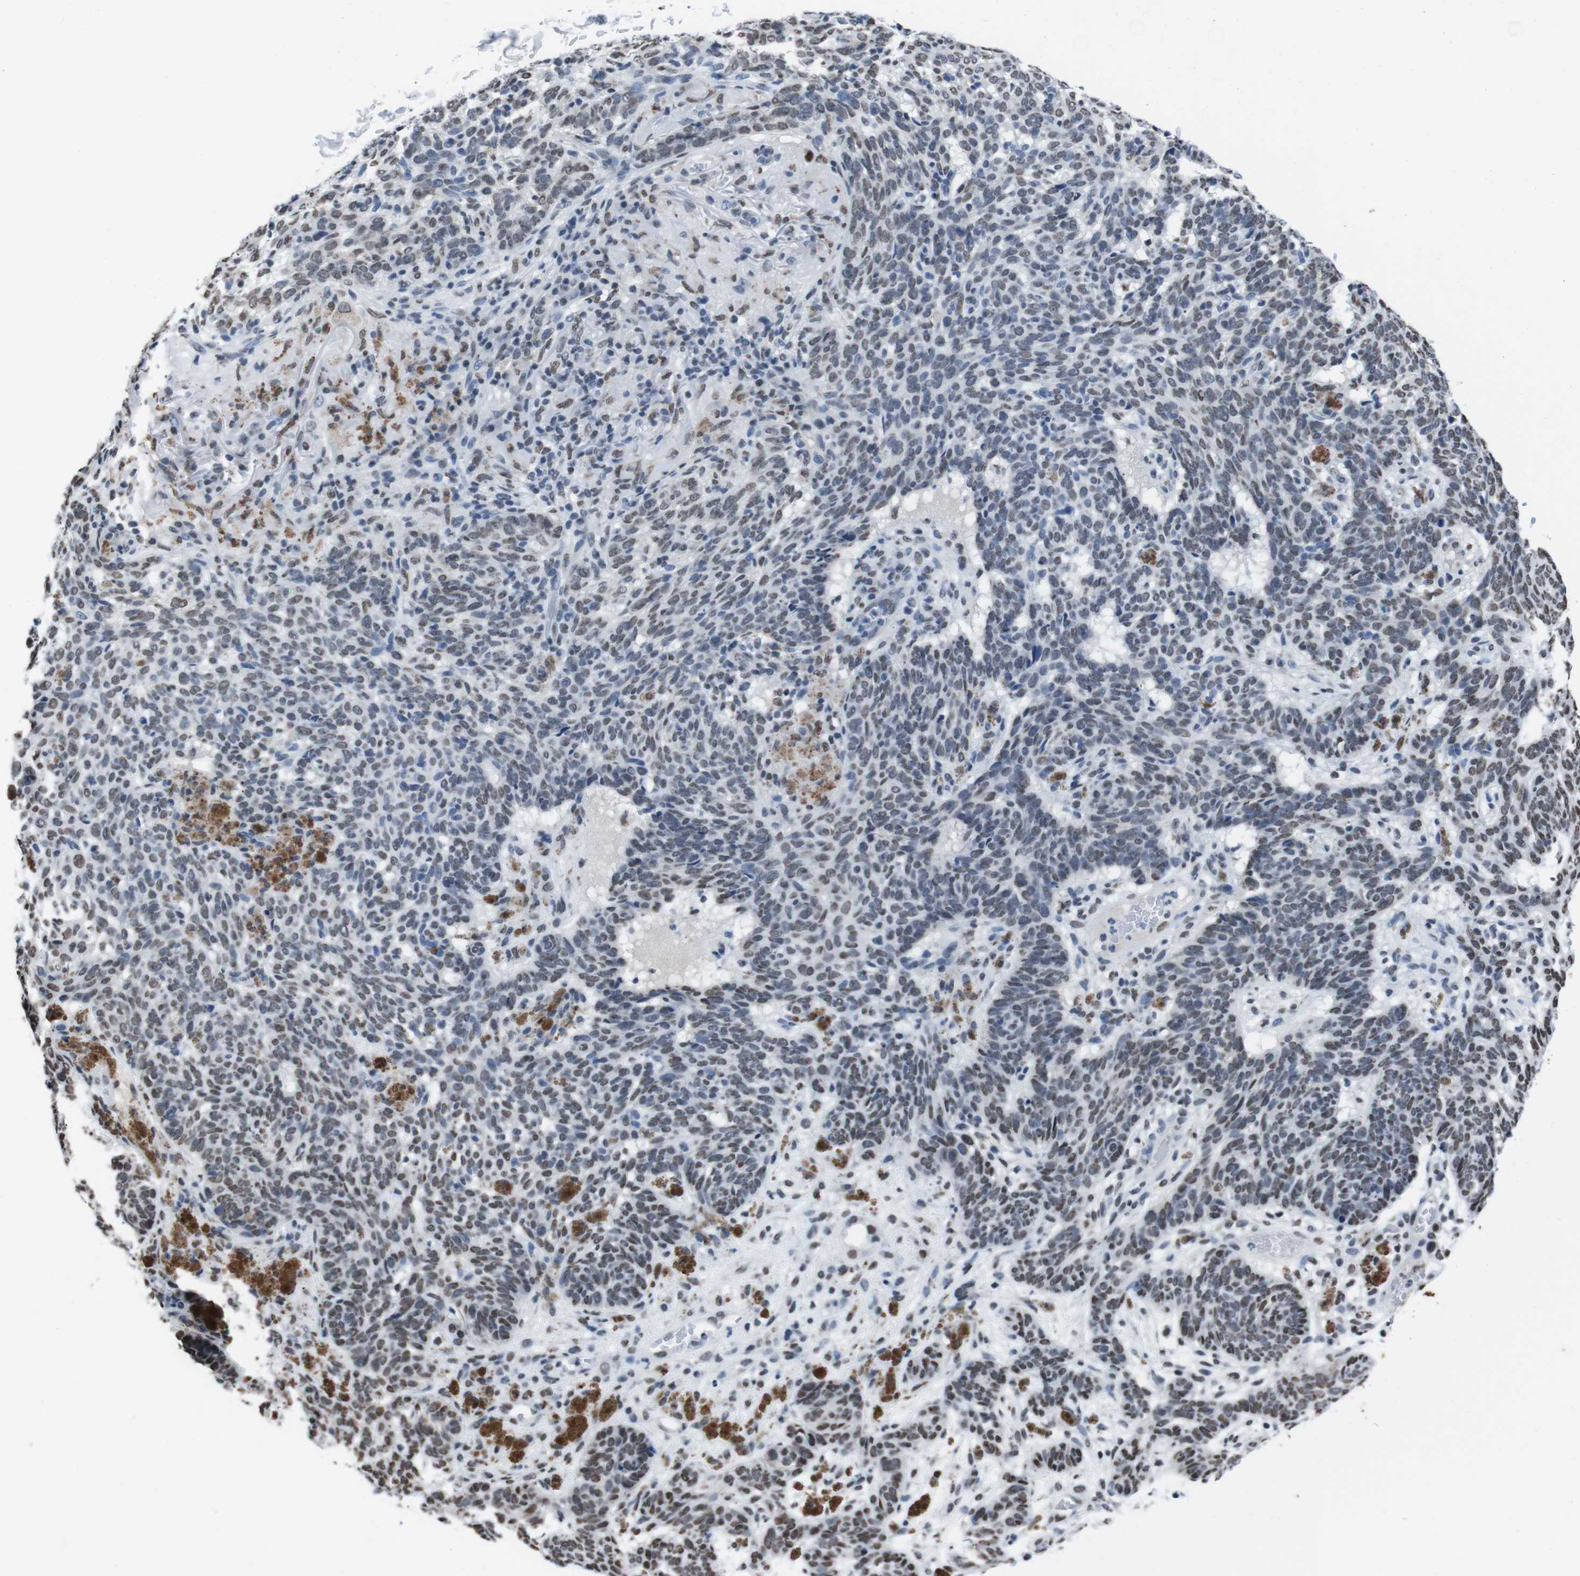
{"staining": {"intensity": "weak", "quantity": ">75%", "location": "nuclear"}, "tissue": "skin cancer", "cell_type": "Tumor cells", "image_type": "cancer", "snomed": [{"axis": "morphology", "description": "Basal cell carcinoma"}, {"axis": "topography", "description": "Skin"}], "caption": "High-power microscopy captured an immunohistochemistry histopathology image of basal cell carcinoma (skin), revealing weak nuclear expression in about >75% of tumor cells. The protein of interest is stained brown, and the nuclei are stained in blue (DAB IHC with brightfield microscopy, high magnification).", "gene": "PIP4P2", "patient": {"sex": "male", "age": 85}}